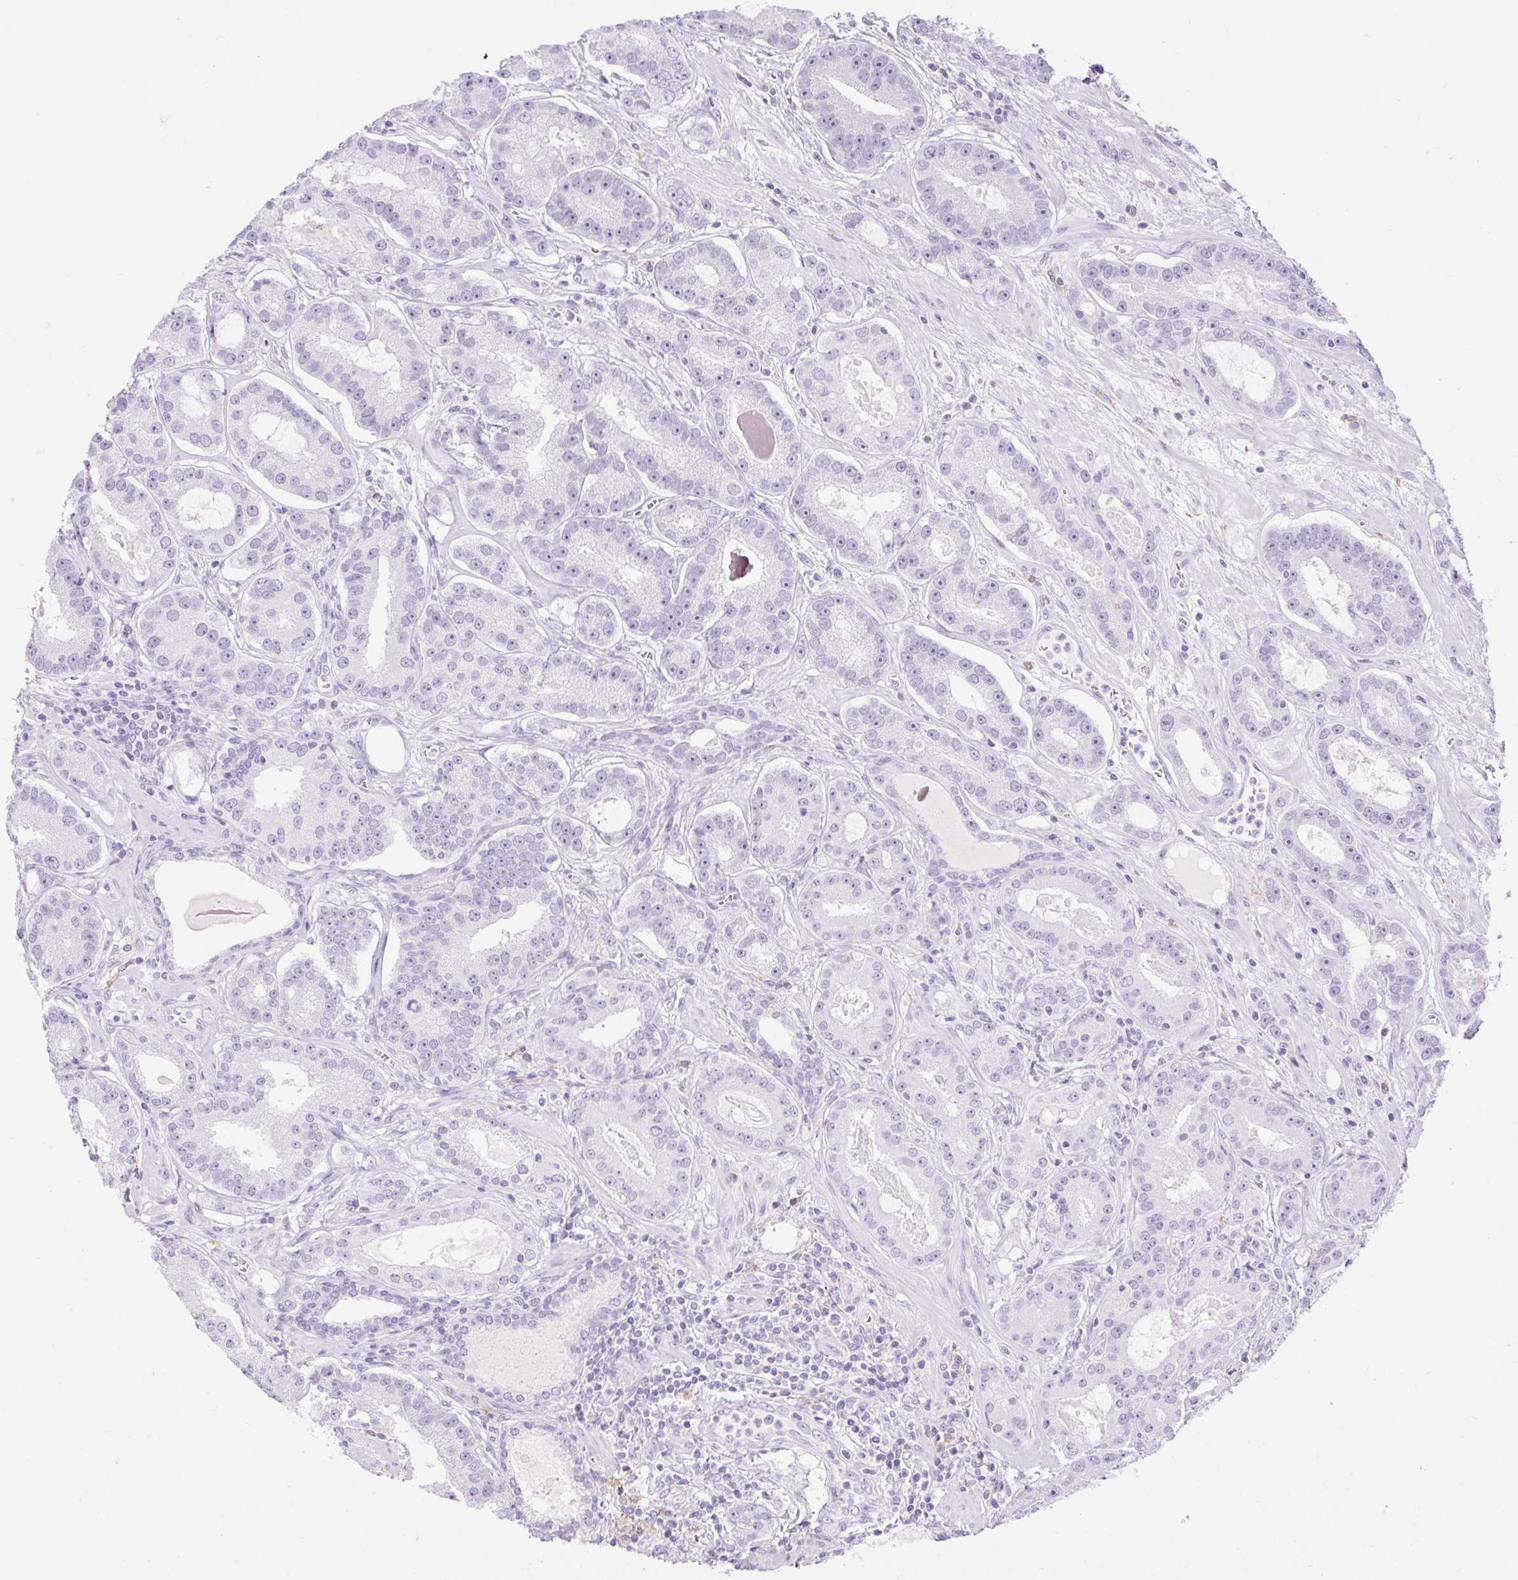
{"staining": {"intensity": "negative", "quantity": "none", "location": "none"}, "tissue": "prostate cancer", "cell_type": "Tumor cells", "image_type": "cancer", "snomed": [{"axis": "morphology", "description": "Adenocarcinoma, High grade"}, {"axis": "topography", "description": "Prostate"}], "caption": "There is no significant staining in tumor cells of high-grade adenocarcinoma (prostate).", "gene": "SIGLEC1", "patient": {"sex": "male", "age": 65}}